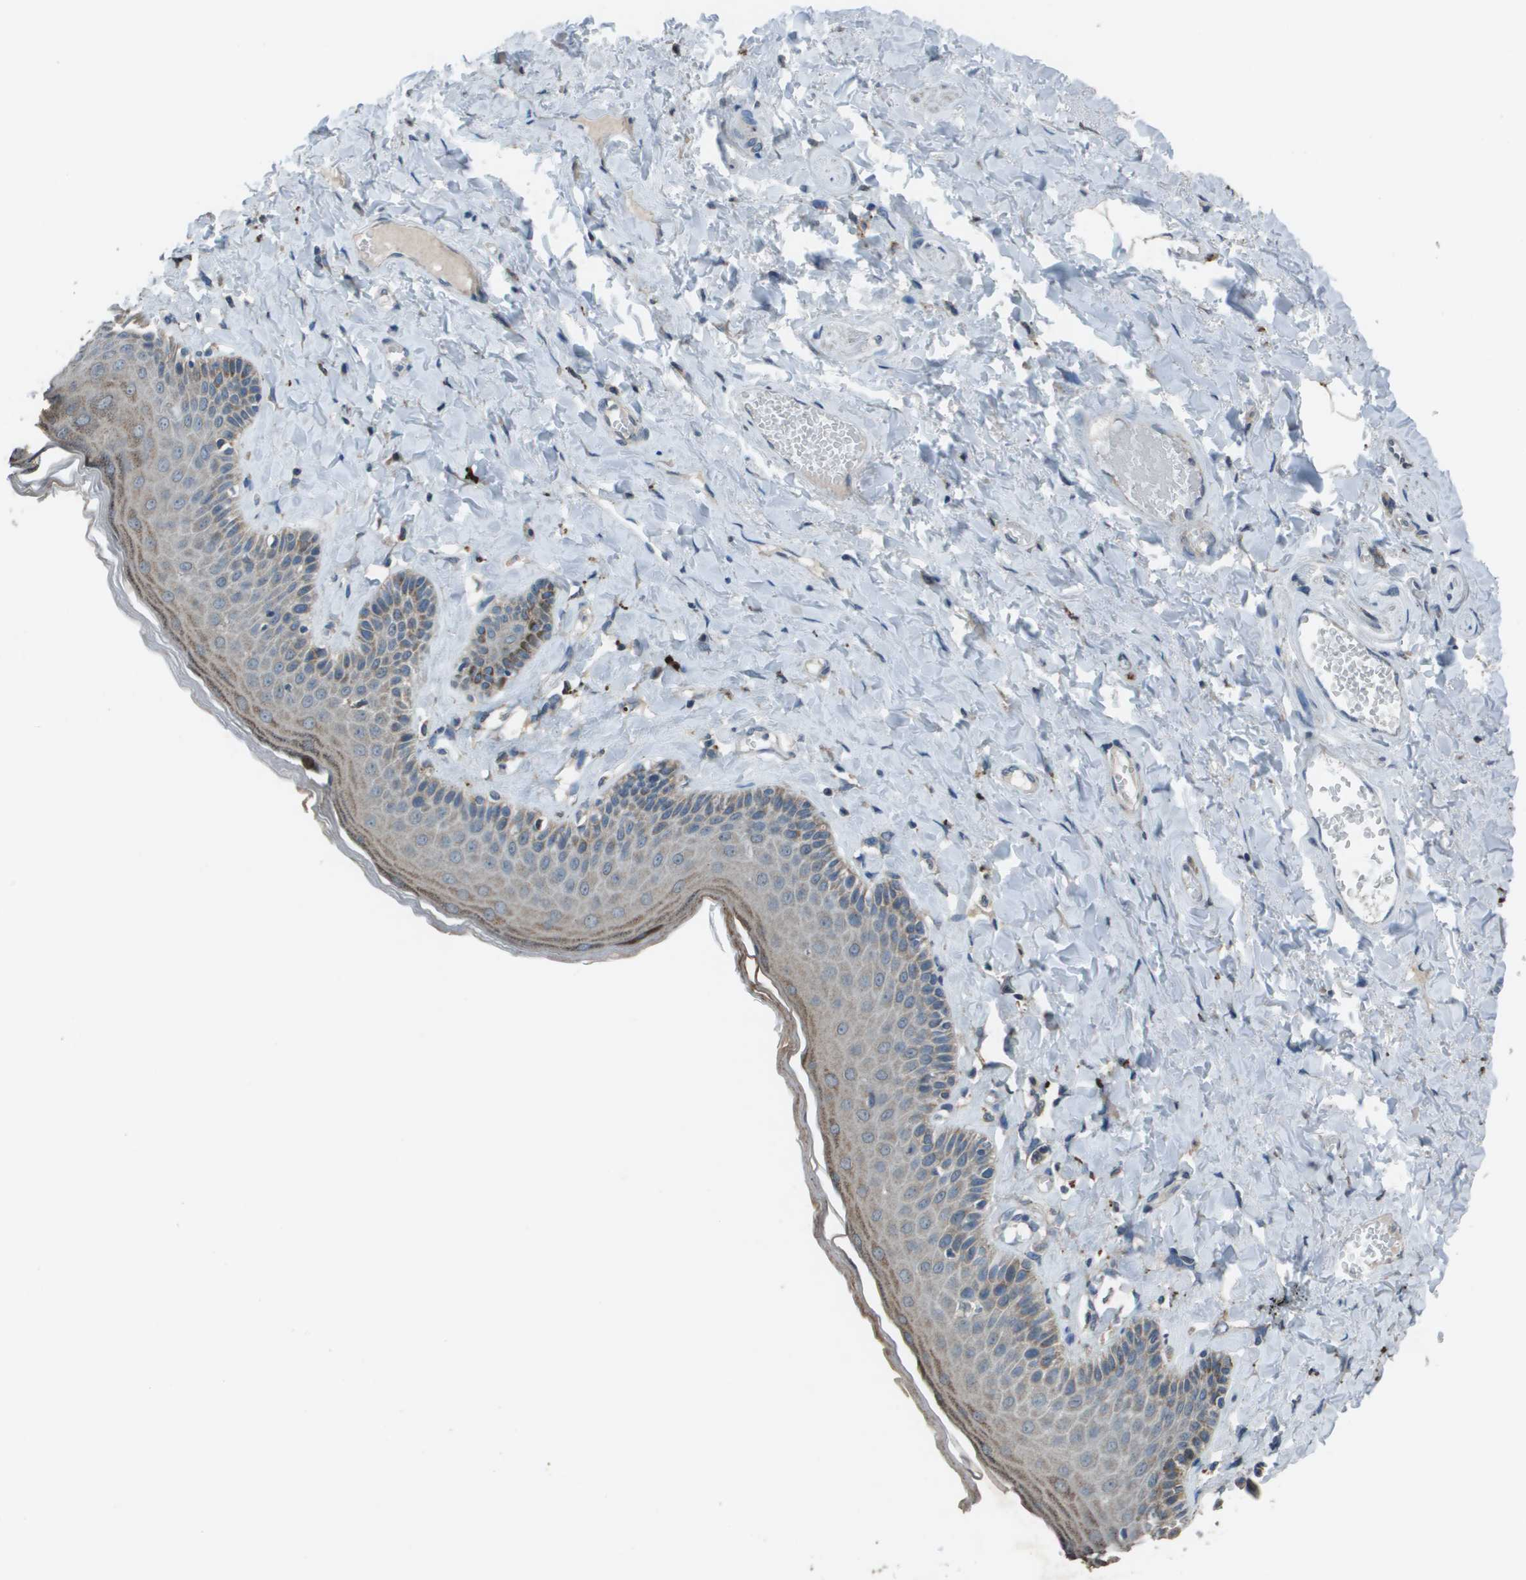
{"staining": {"intensity": "weak", "quantity": "<25%", "location": "cytoplasmic/membranous"}, "tissue": "skin", "cell_type": "Epidermal cells", "image_type": "normal", "snomed": [{"axis": "morphology", "description": "Normal tissue, NOS"}, {"axis": "topography", "description": "Anal"}], "caption": "IHC photomicrograph of benign human skin stained for a protein (brown), which demonstrates no positivity in epidermal cells.", "gene": "GOSR2", "patient": {"sex": "male", "age": 69}}